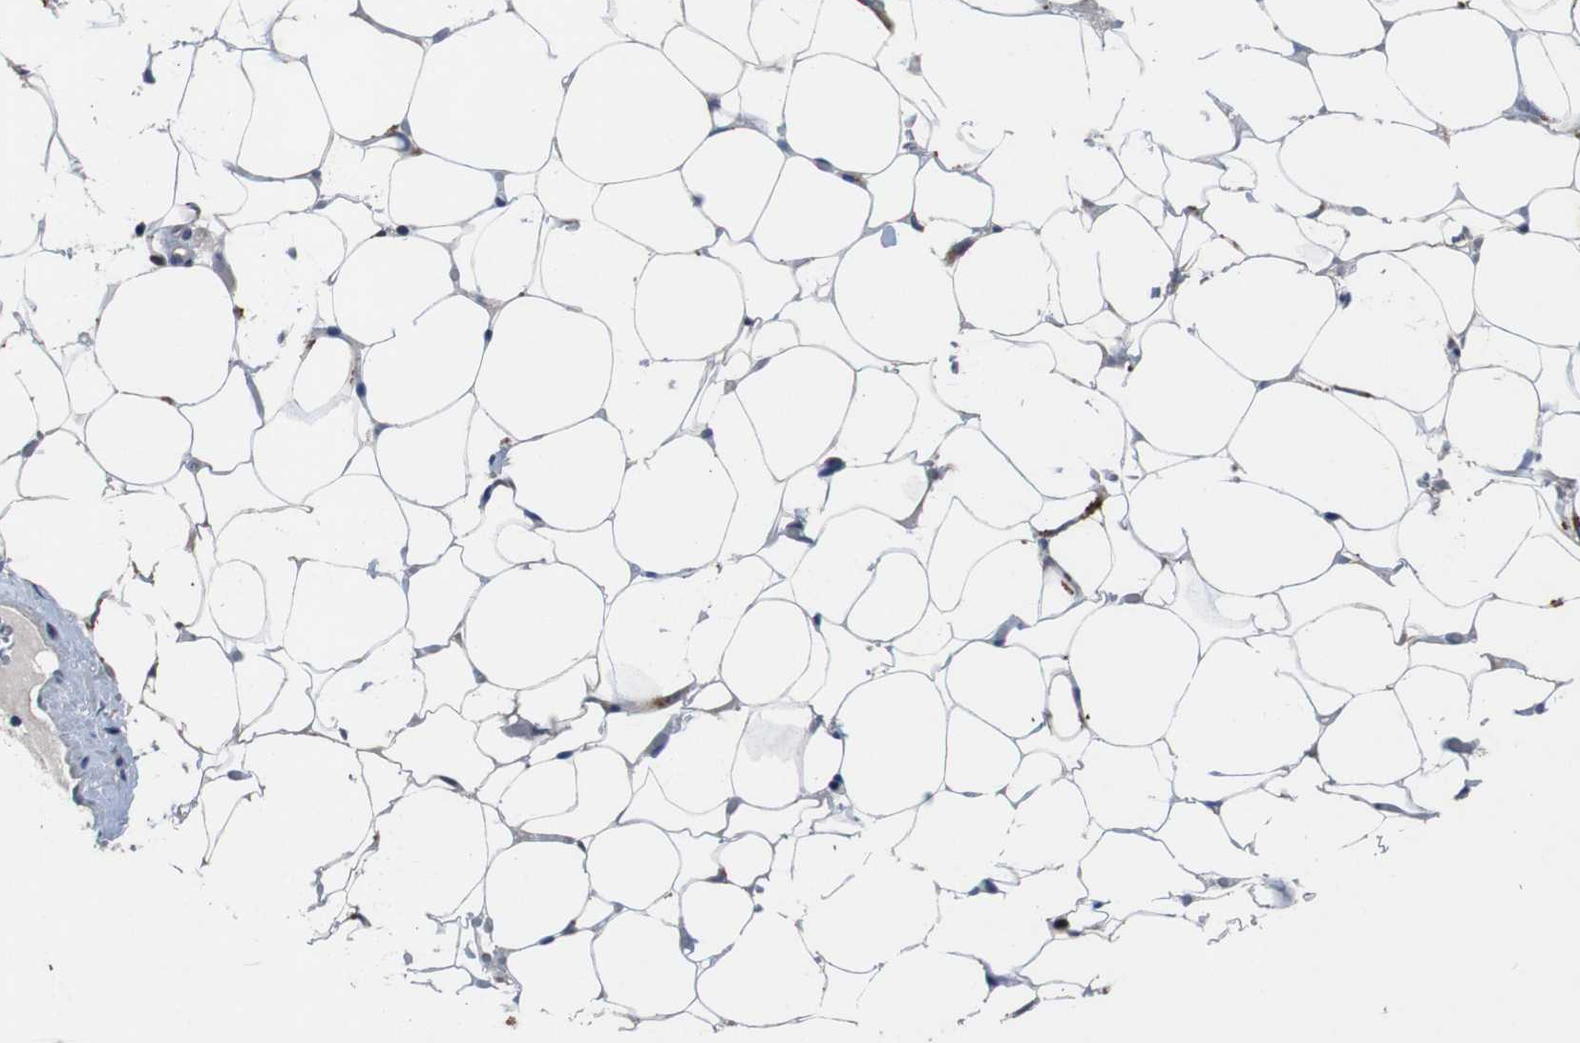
{"staining": {"intensity": "negative", "quantity": "none", "location": "none"}, "tissue": "adipose tissue", "cell_type": "Adipocytes", "image_type": "normal", "snomed": [{"axis": "morphology", "description": "Normal tissue, NOS"}, {"axis": "topography", "description": "Peripheral nerve tissue"}], "caption": "Immunohistochemistry (IHC) of unremarkable adipose tissue displays no expression in adipocytes.", "gene": "MUTYH", "patient": {"sex": "male", "age": 70}}